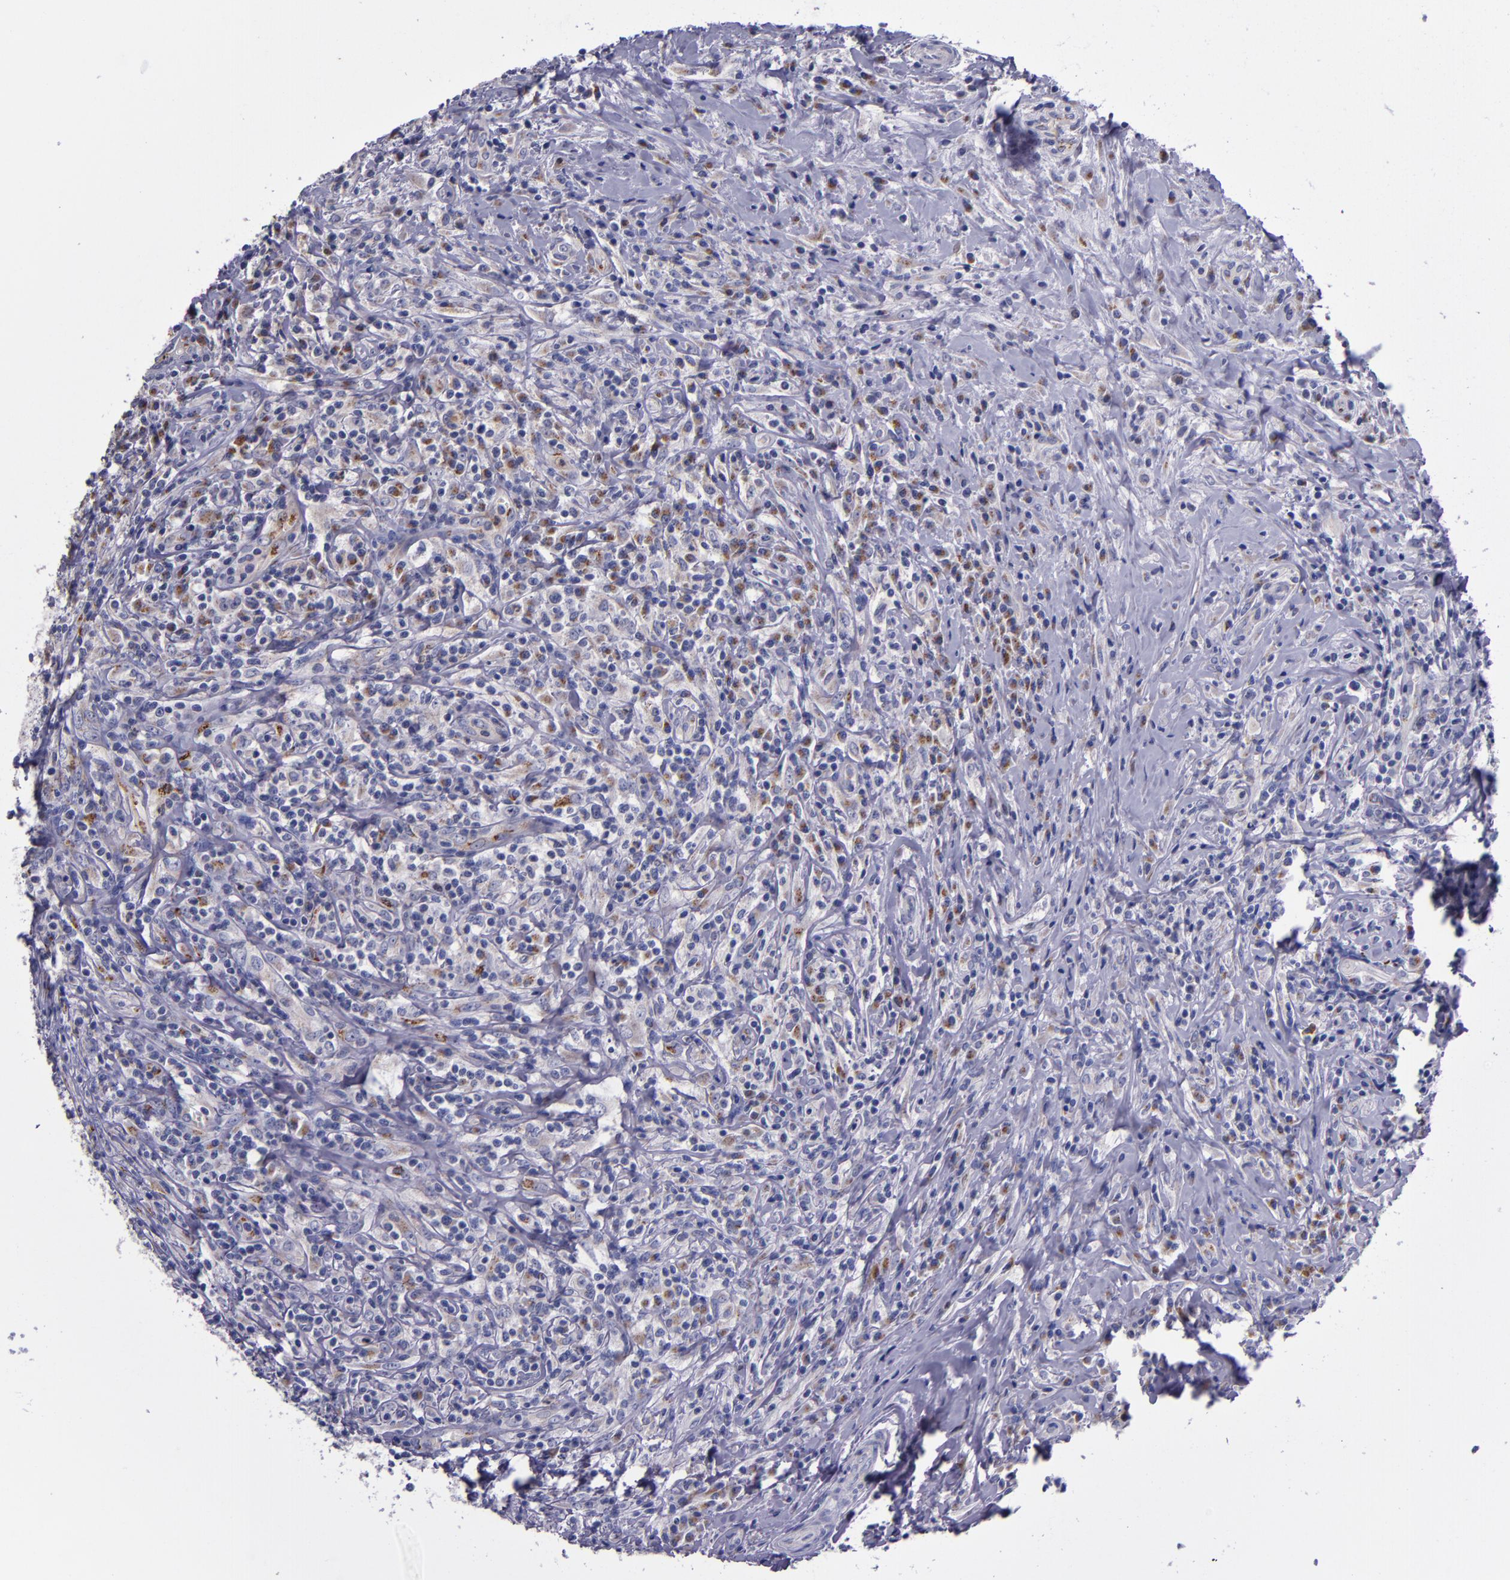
{"staining": {"intensity": "moderate", "quantity": "<25%", "location": "cytoplasmic/membranous"}, "tissue": "lymphoma", "cell_type": "Tumor cells", "image_type": "cancer", "snomed": [{"axis": "morphology", "description": "Hodgkin's disease, NOS"}, {"axis": "topography", "description": "Lymph node"}], "caption": "Tumor cells reveal low levels of moderate cytoplasmic/membranous staining in about <25% of cells in human Hodgkin's disease.", "gene": "RAB41", "patient": {"sex": "female", "age": 25}}